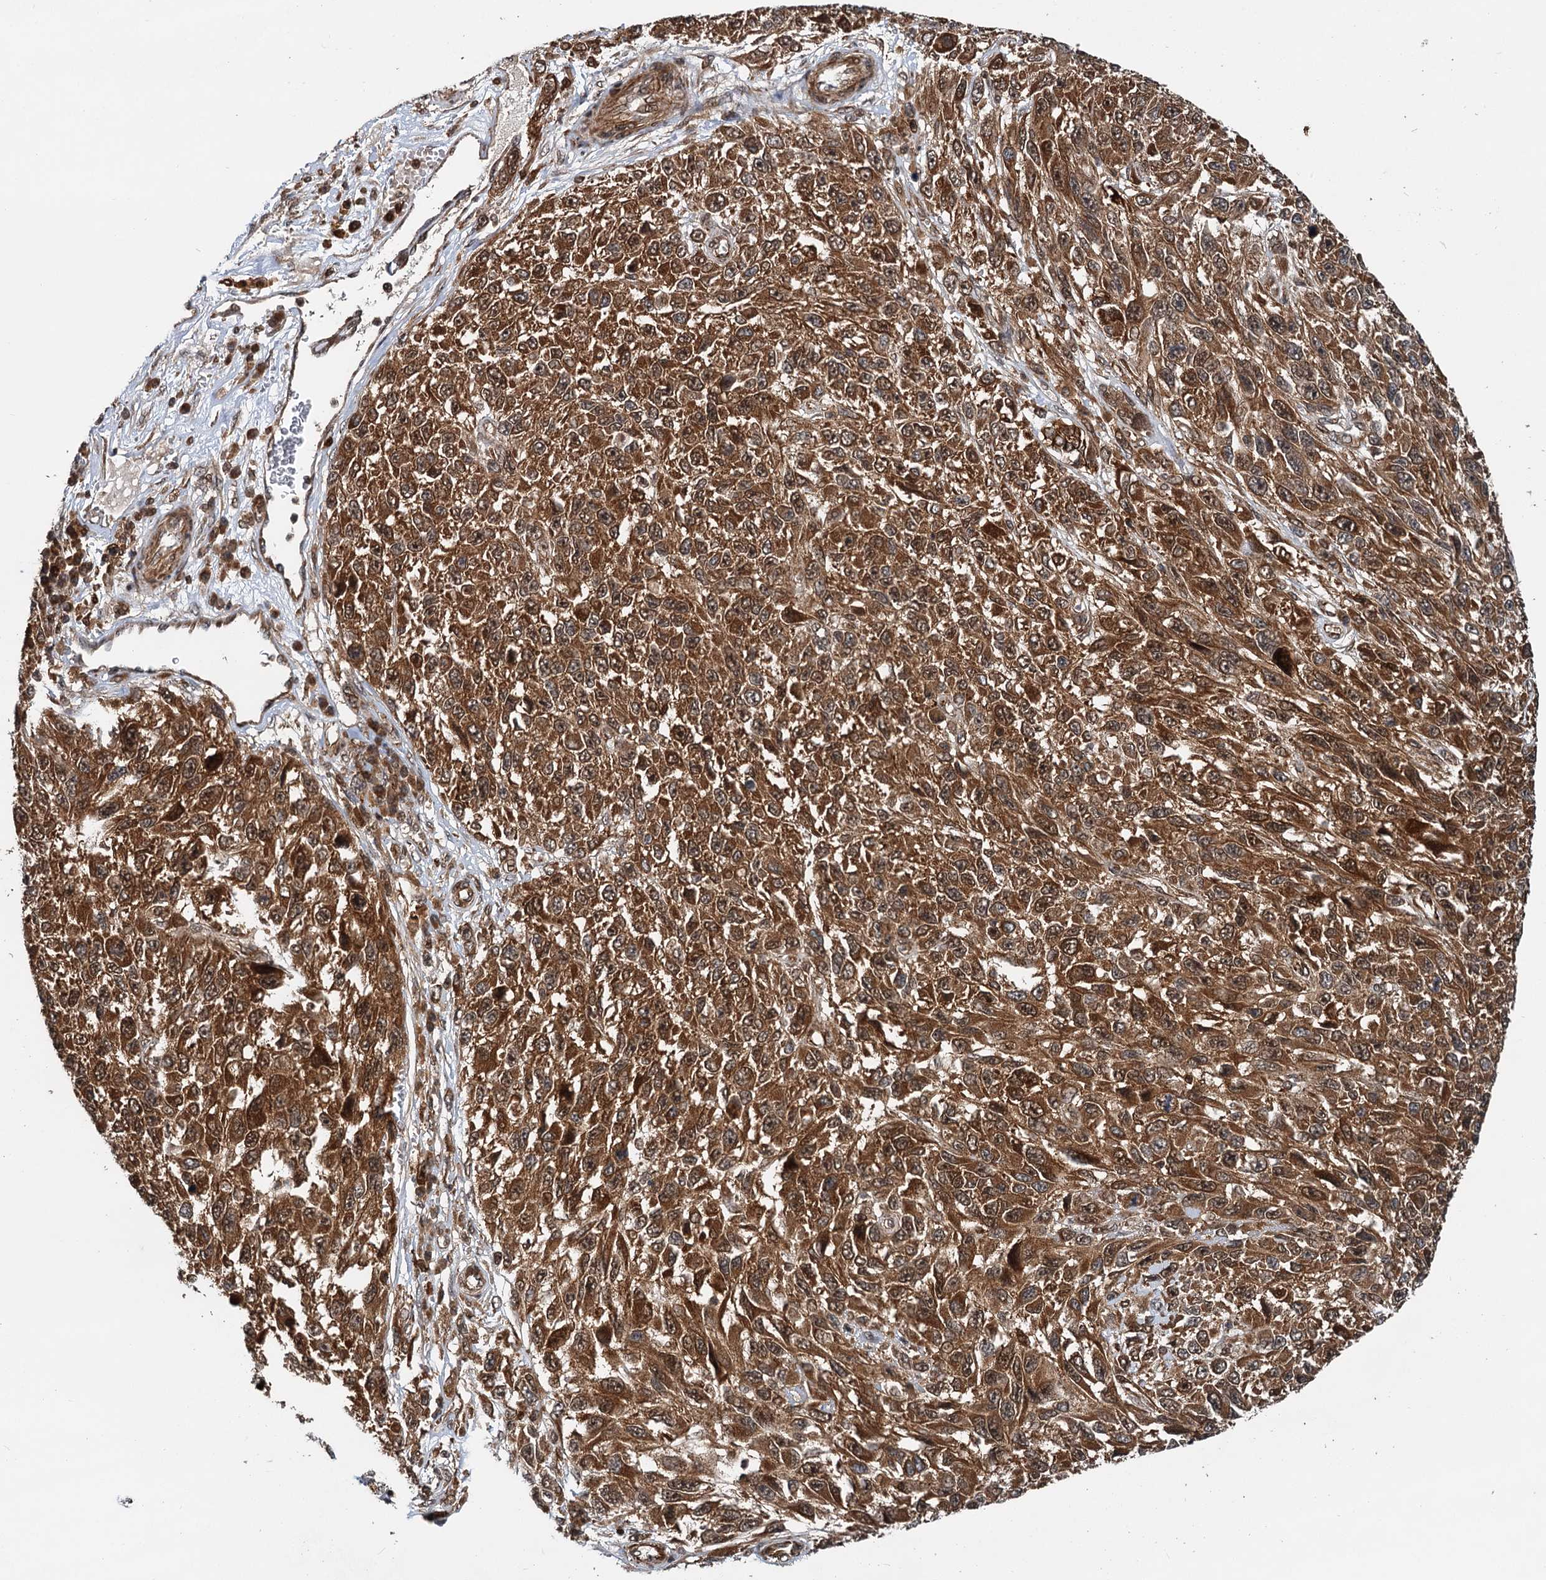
{"staining": {"intensity": "strong", "quantity": ">75%", "location": "cytoplasmic/membranous,nuclear"}, "tissue": "melanoma", "cell_type": "Tumor cells", "image_type": "cancer", "snomed": [{"axis": "morphology", "description": "Normal tissue, NOS"}, {"axis": "morphology", "description": "Malignant melanoma, NOS"}, {"axis": "topography", "description": "Skin"}], "caption": "This histopathology image displays immunohistochemistry staining of human malignant melanoma, with high strong cytoplasmic/membranous and nuclear expression in about >75% of tumor cells.", "gene": "STUB1", "patient": {"sex": "female", "age": 96}}